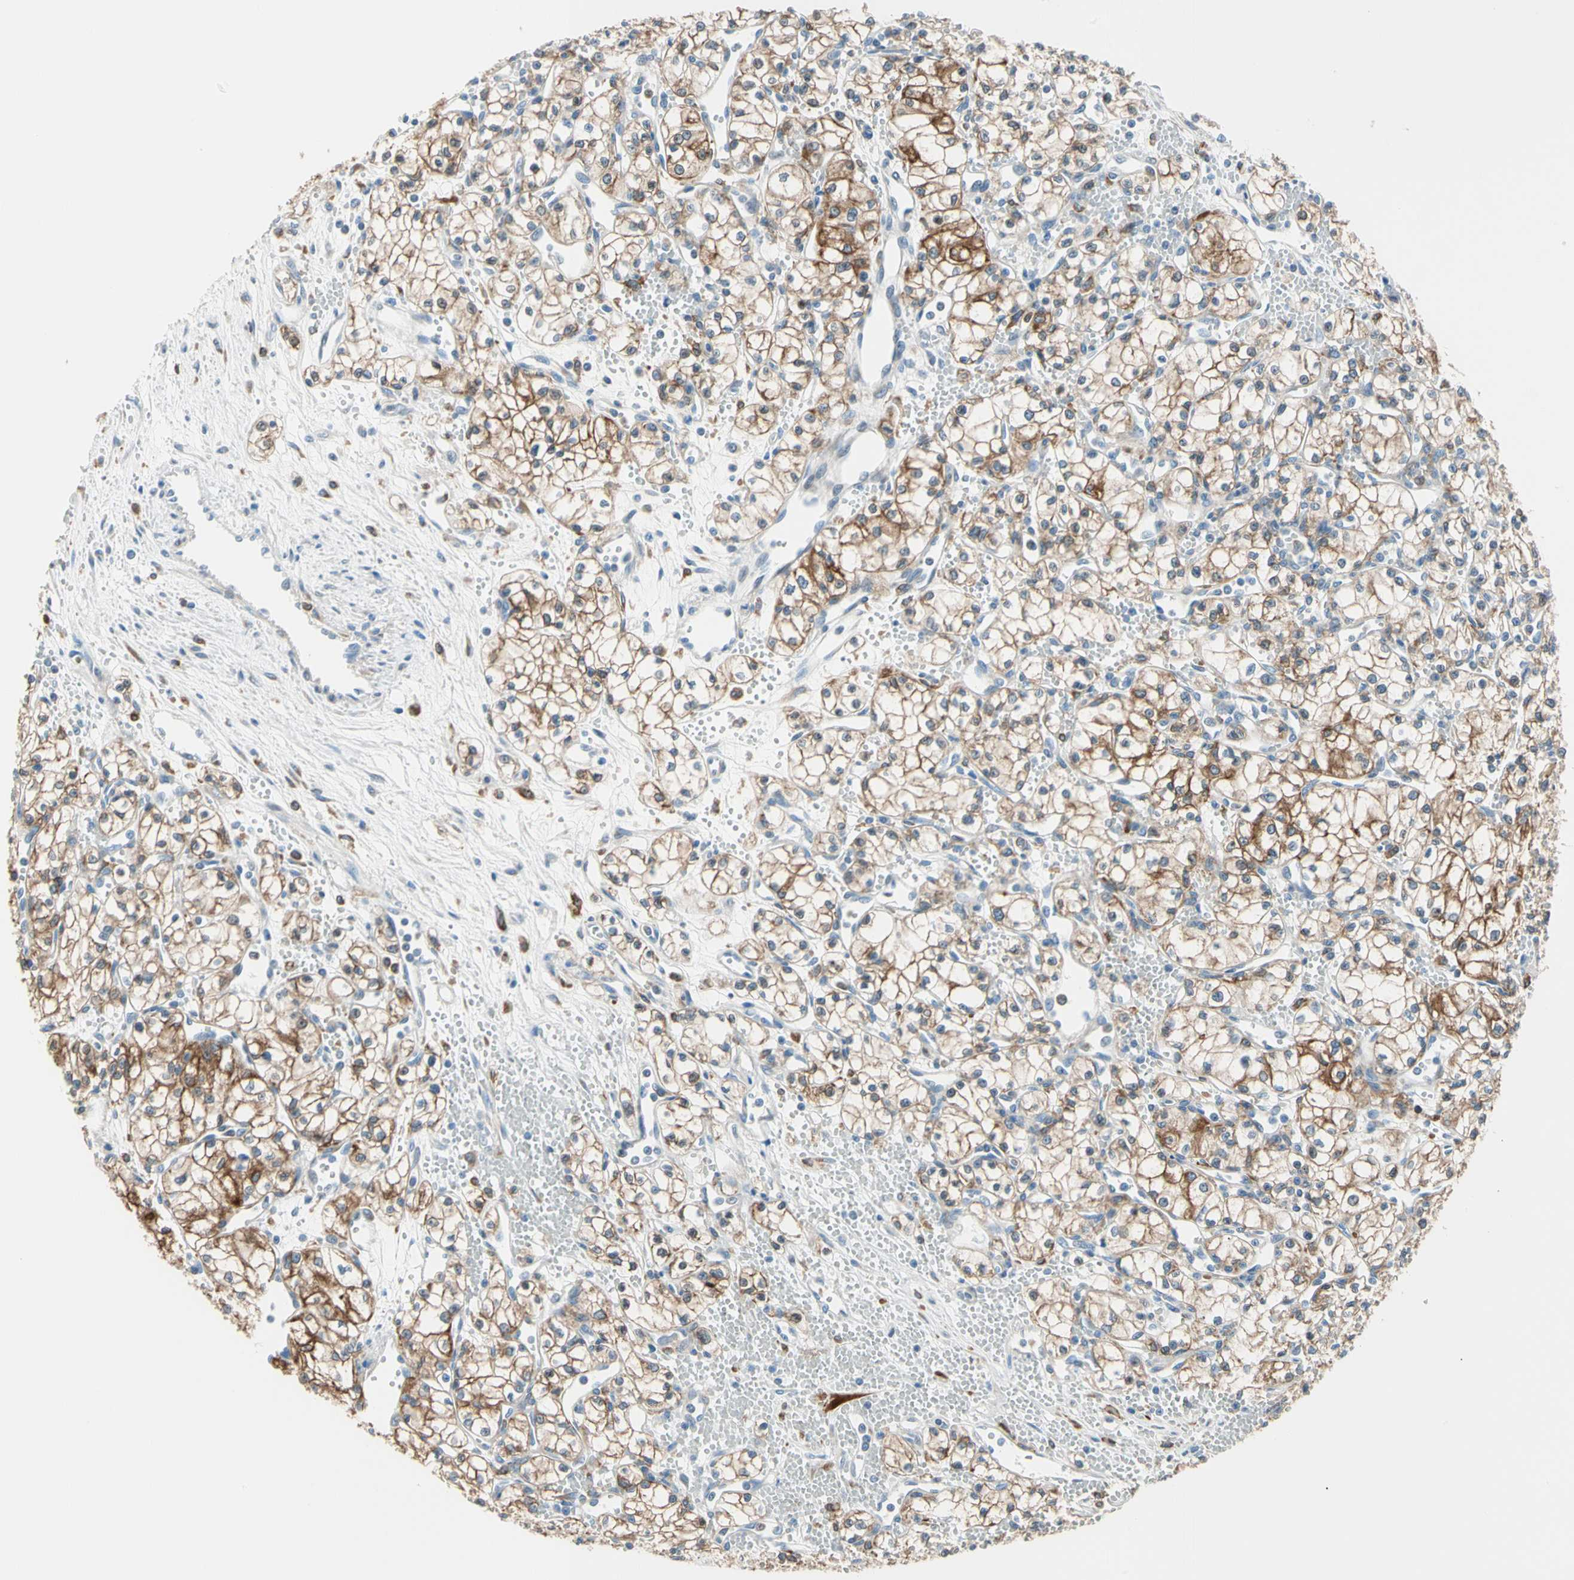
{"staining": {"intensity": "moderate", "quantity": ">75%", "location": "cytoplasmic/membranous"}, "tissue": "renal cancer", "cell_type": "Tumor cells", "image_type": "cancer", "snomed": [{"axis": "morphology", "description": "Normal tissue, NOS"}, {"axis": "morphology", "description": "Adenocarcinoma, NOS"}, {"axis": "topography", "description": "Kidney"}], "caption": "There is medium levels of moderate cytoplasmic/membranous staining in tumor cells of adenocarcinoma (renal), as demonstrated by immunohistochemical staining (brown color).", "gene": "LRPAP1", "patient": {"sex": "male", "age": 59}}